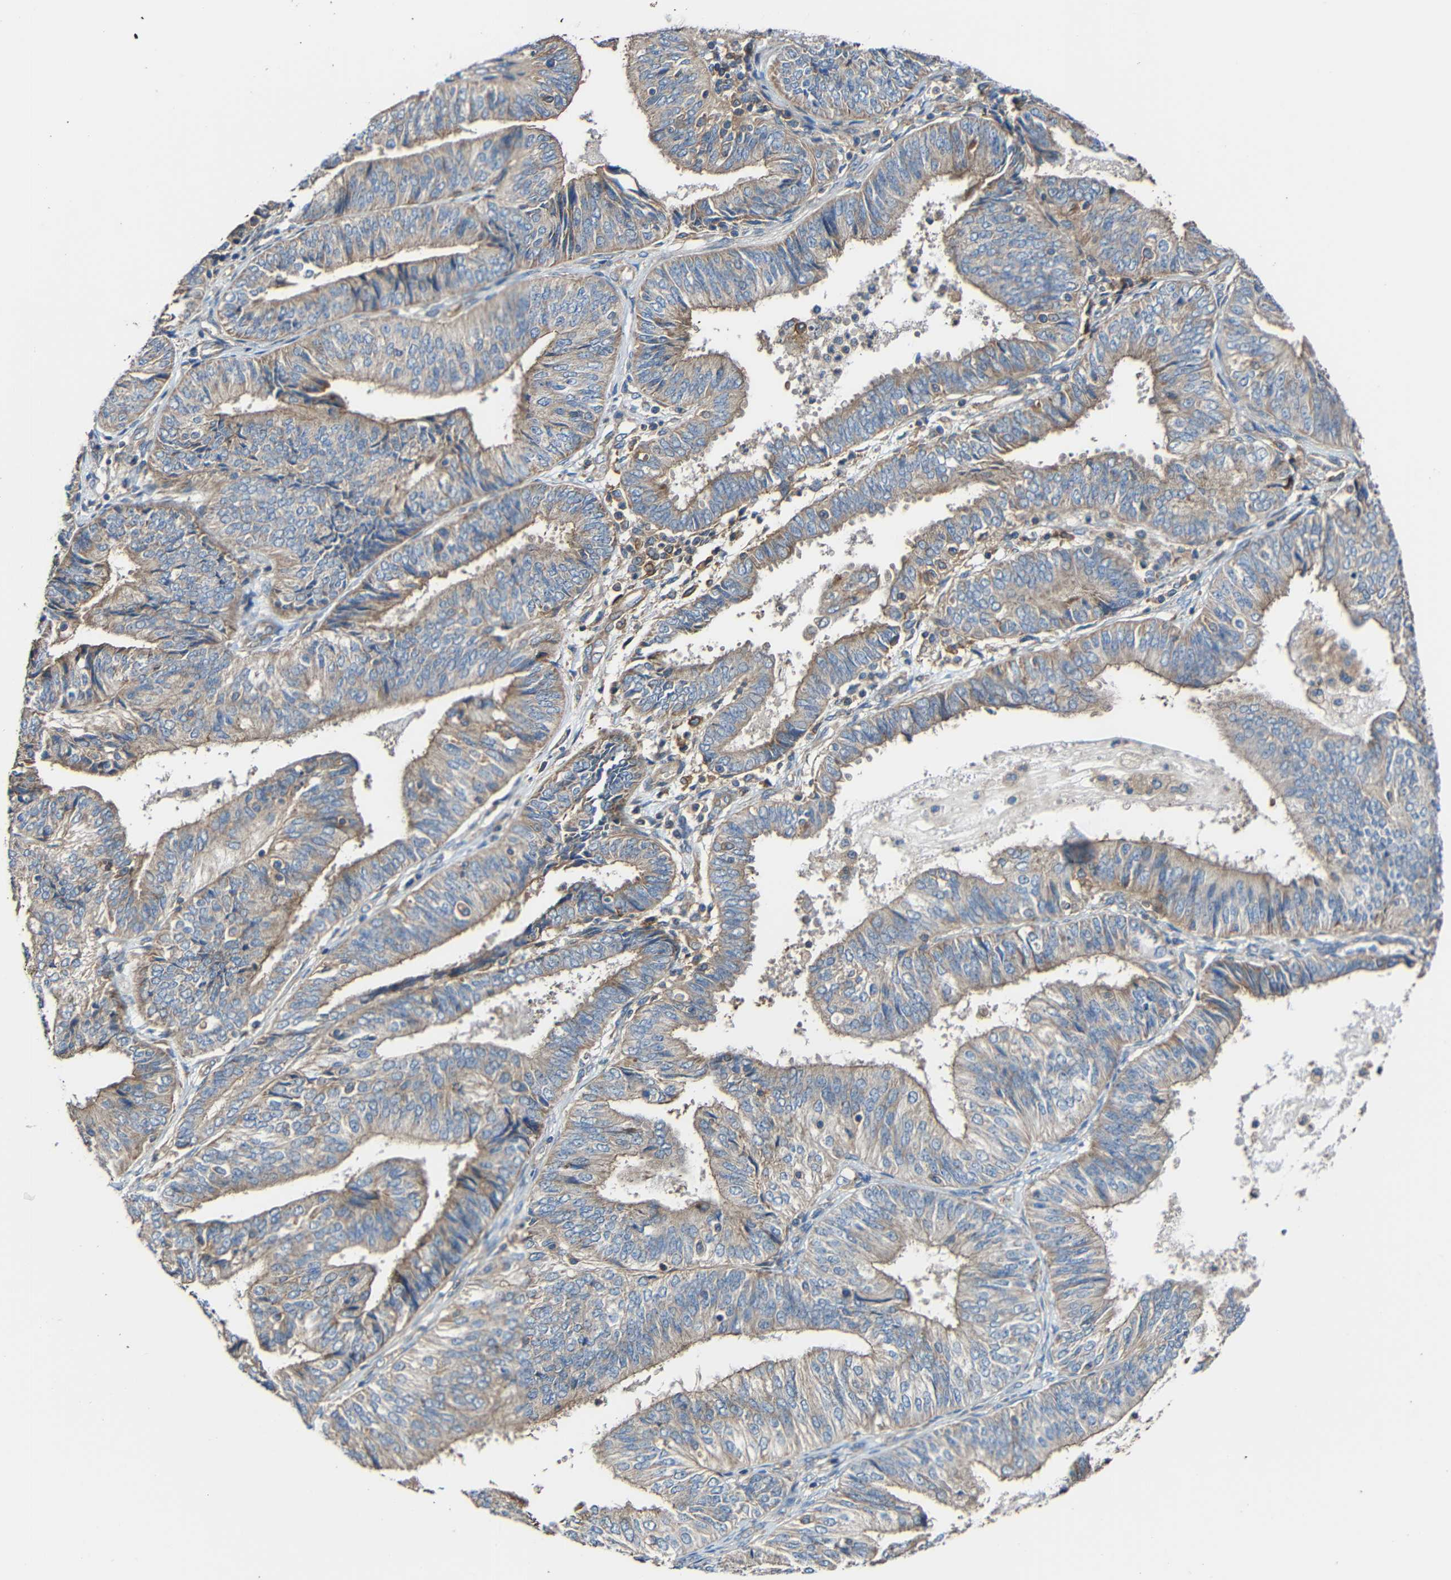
{"staining": {"intensity": "weak", "quantity": "25%-75%", "location": "cytoplasmic/membranous"}, "tissue": "endometrial cancer", "cell_type": "Tumor cells", "image_type": "cancer", "snomed": [{"axis": "morphology", "description": "Adenocarcinoma, NOS"}, {"axis": "topography", "description": "Endometrium"}], "caption": "The image reveals staining of endometrial cancer, revealing weak cytoplasmic/membranous protein staining (brown color) within tumor cells.", "gene": "RHOT2", "patient": {"sex": "female", "age": 58}}